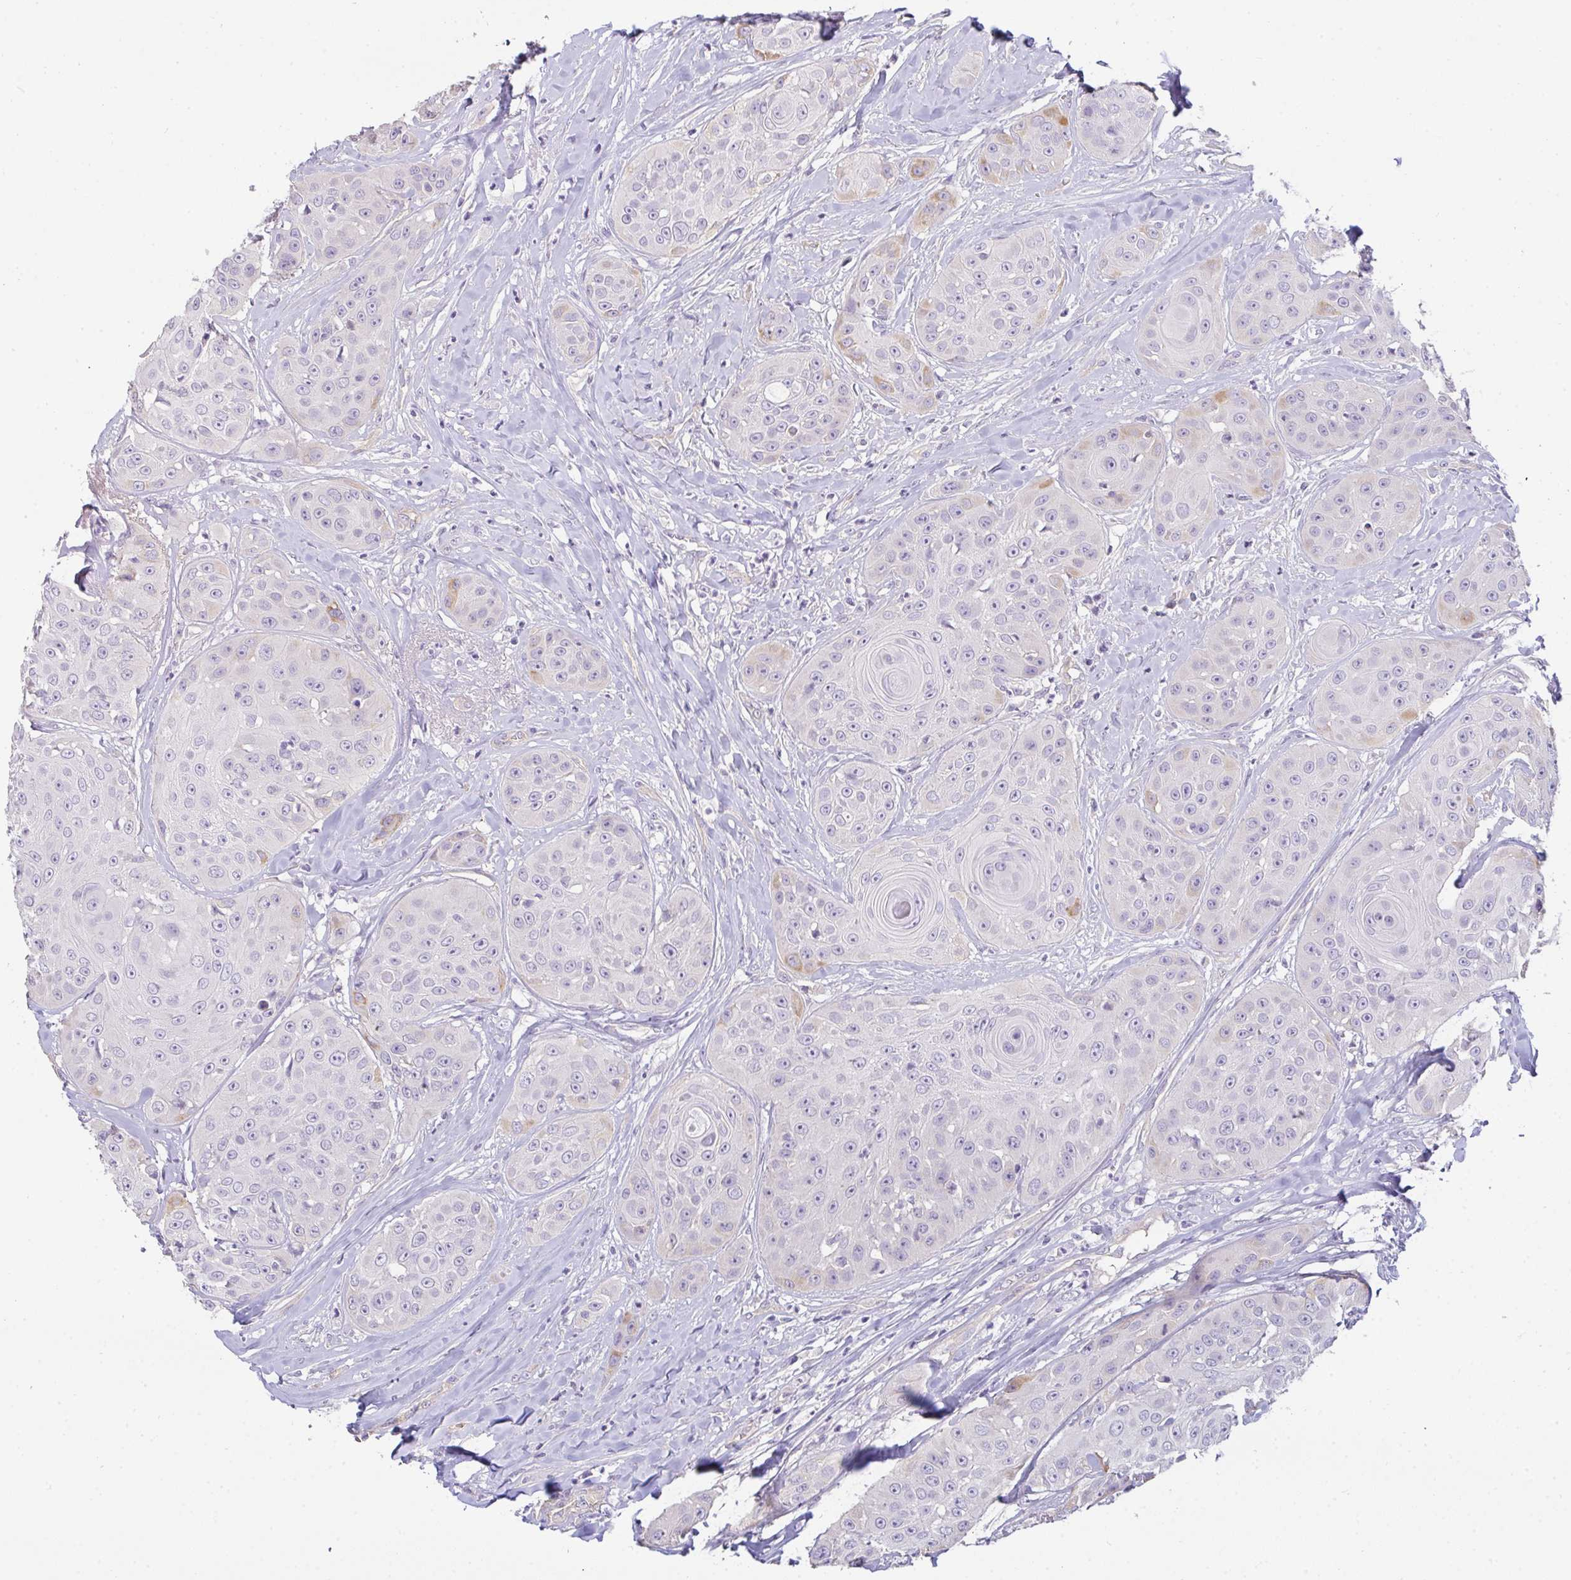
{"staining": {"intensity": "moderate", "quantity": "<25%", "location": "cytoplasmic/membranous"}, "tissue": "head and neck cancer", "cell_type": "Tumor cells", "image_type": "cancer", "snomed": [{"axis": "morphology", "description": "Squamous cell carcinoma, NOS"}, {"axis": "topography", "description": "Head-Neck"}], "caption": "High-power microscopy captured an immunohistochemistry (IHC) histopathology image of head and neck cancer (squamous cell carcinoma), revealing moderate cytoplasmic/membranous staining in about <25% of tumor cells. The staining was performed using DAB (3,3'-diaminobenzidine) to visualize the protein expression in brown, while the nuclei were stained in blue with hematoxylin (Magnification: 20x).", "gene": "FILIP1", "patient": {"sex": "male", "age": 83}}